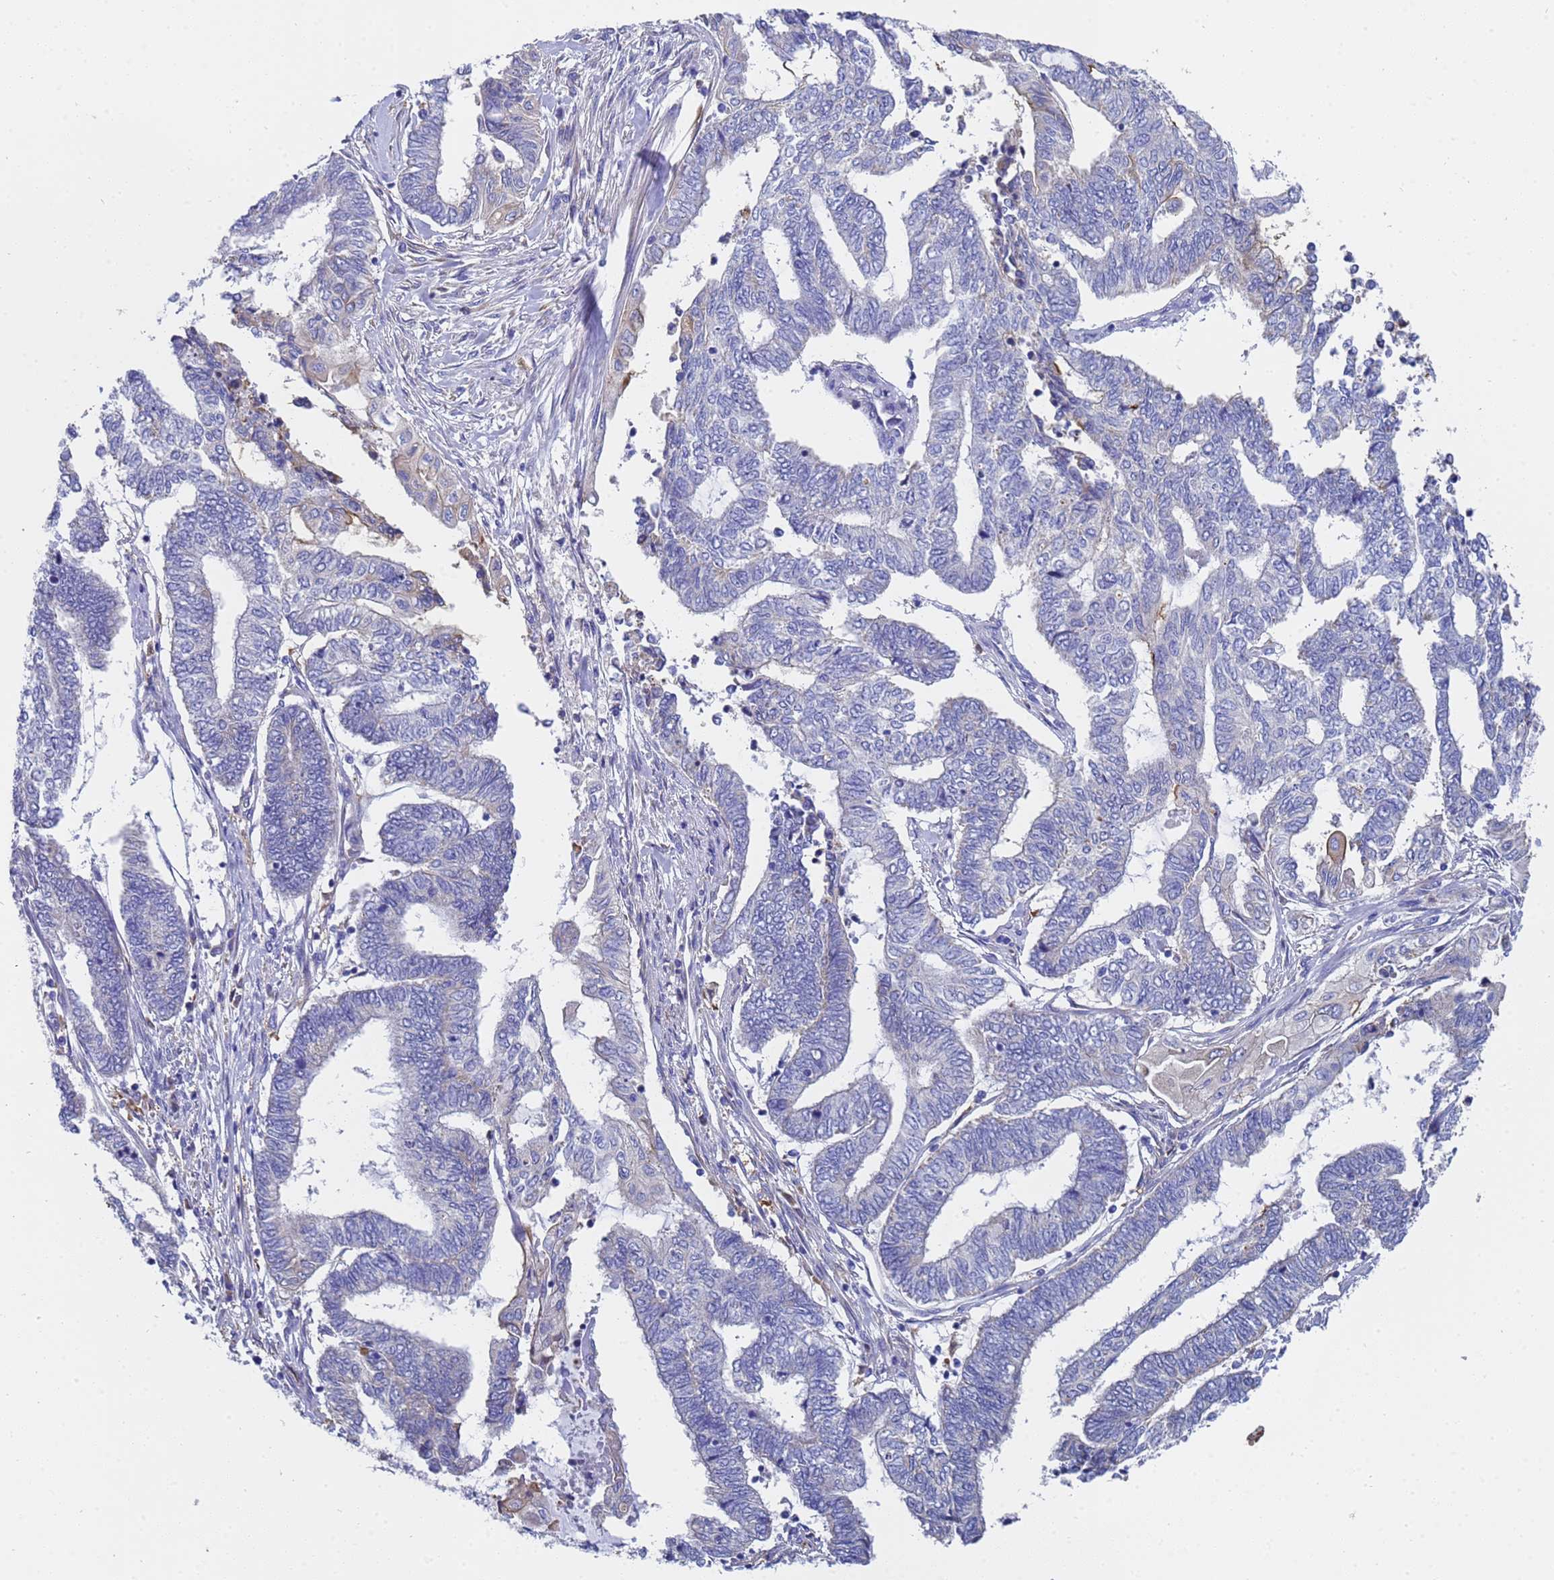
{"staining": {"intensity": "negative", "quantity": "none", "location": "none"}, "tissue": "endometrial cancer", "cell_type": "Tumor cells", "image_type": "cancer", "snomed": [{"axis": "morphology", "description": "Adenocarcinoma, NOS"}, {"axis": "topography", "description": "Uterus"}, {"axis": "topography", "description": "Endometrium"}], "caption": "Image shows no significant protein positivity in tumor cells of adenocarcinoma (endometrial).", "gene": "TM4SF4", "patient": {"sex": "female", "age": 70}}